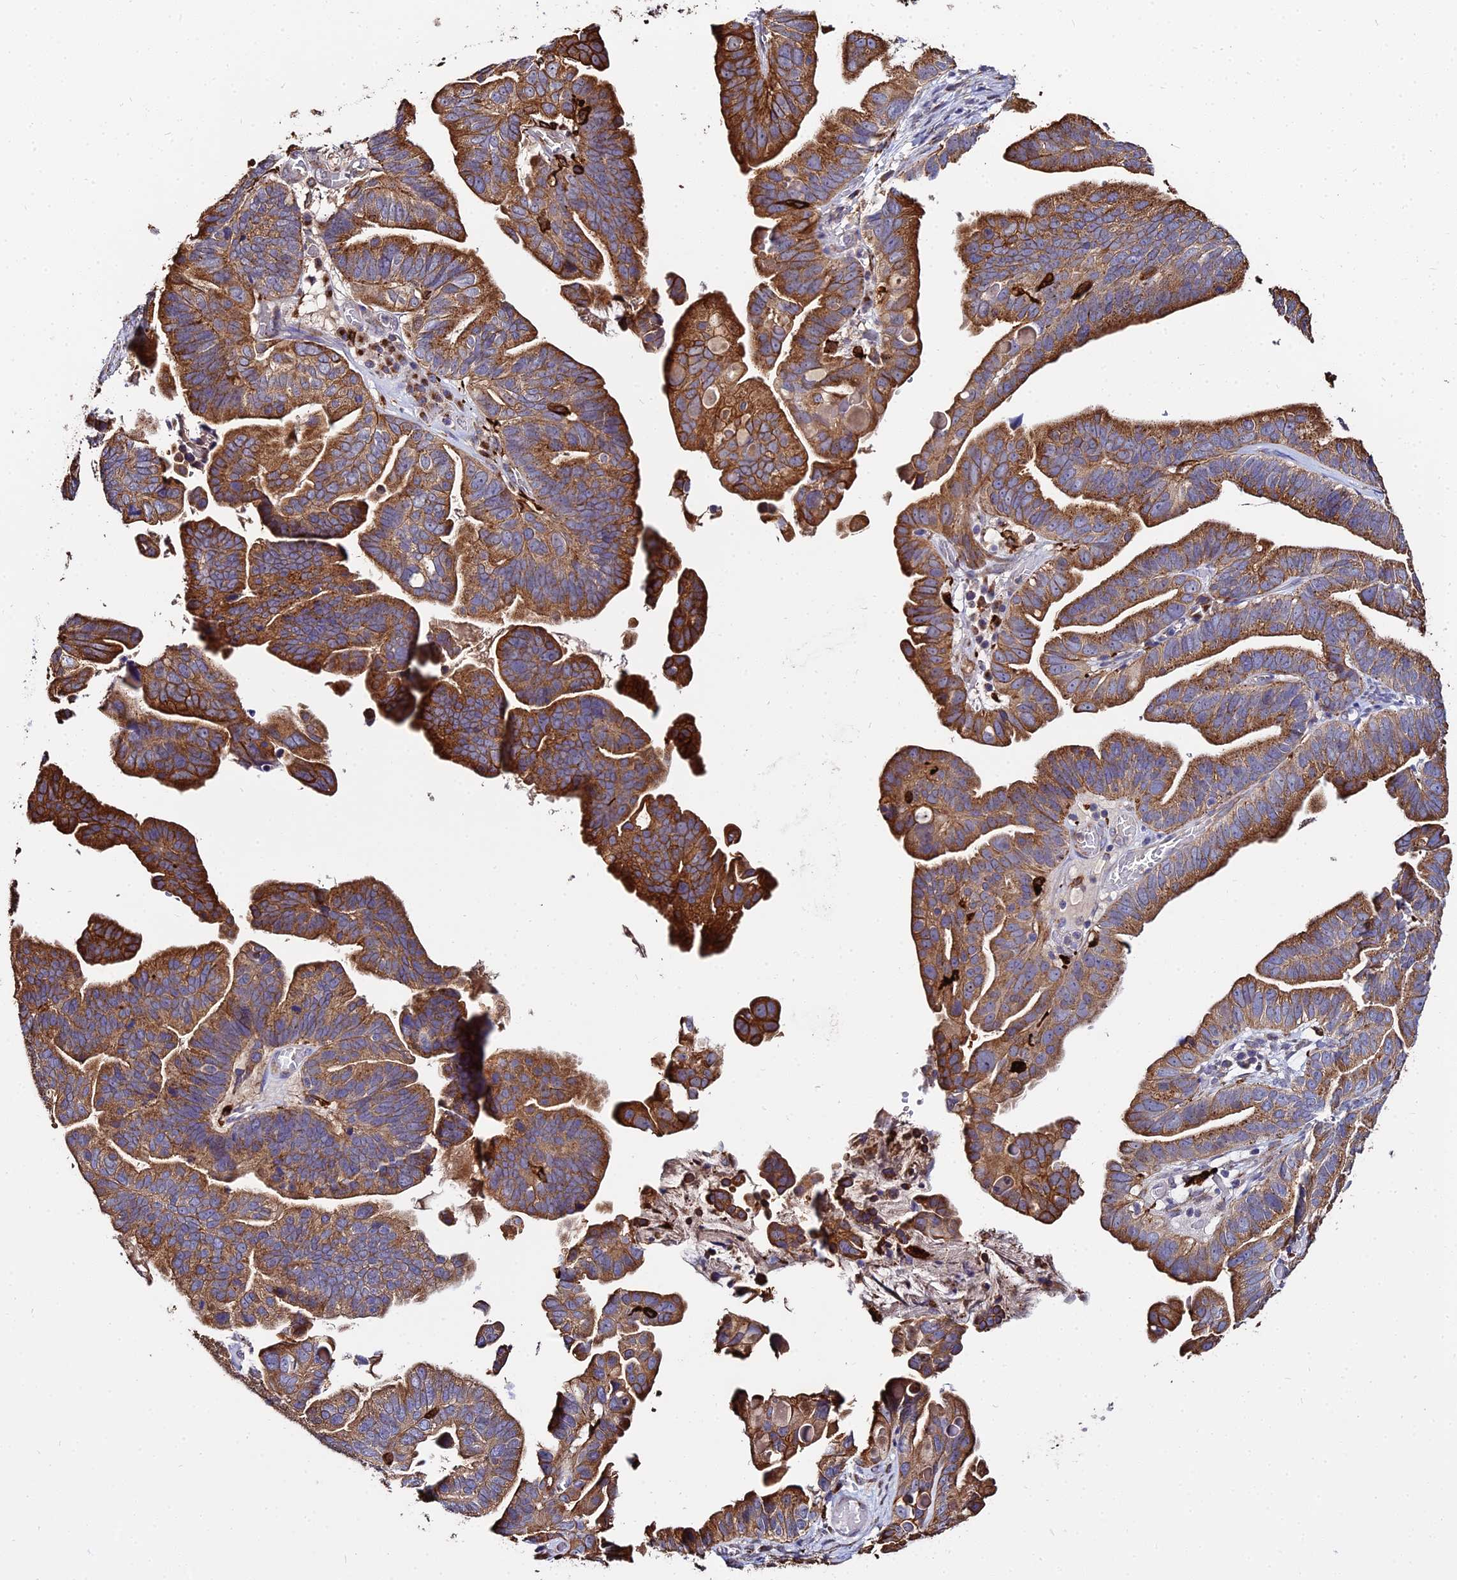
{"staining": {"intensity": "strong", "quantity": ">75%", "location": "cytoplasmic/membranous"}, "tissue": "ovarian cancer", "cell_type": "Tumor cells", "image_type": "cancer", "snomed": [{"axis": "morphology", "description": "Cystadenocarcinoma, serous, NOS"}, {"axis": "topography", "description": "Ovary"}], "caption": "Ovarian cancer stained with a protein marker reveals strong staining in tumor cells.", "gene": "PEX19", "patient": {"sex": "female", "age": 56}}